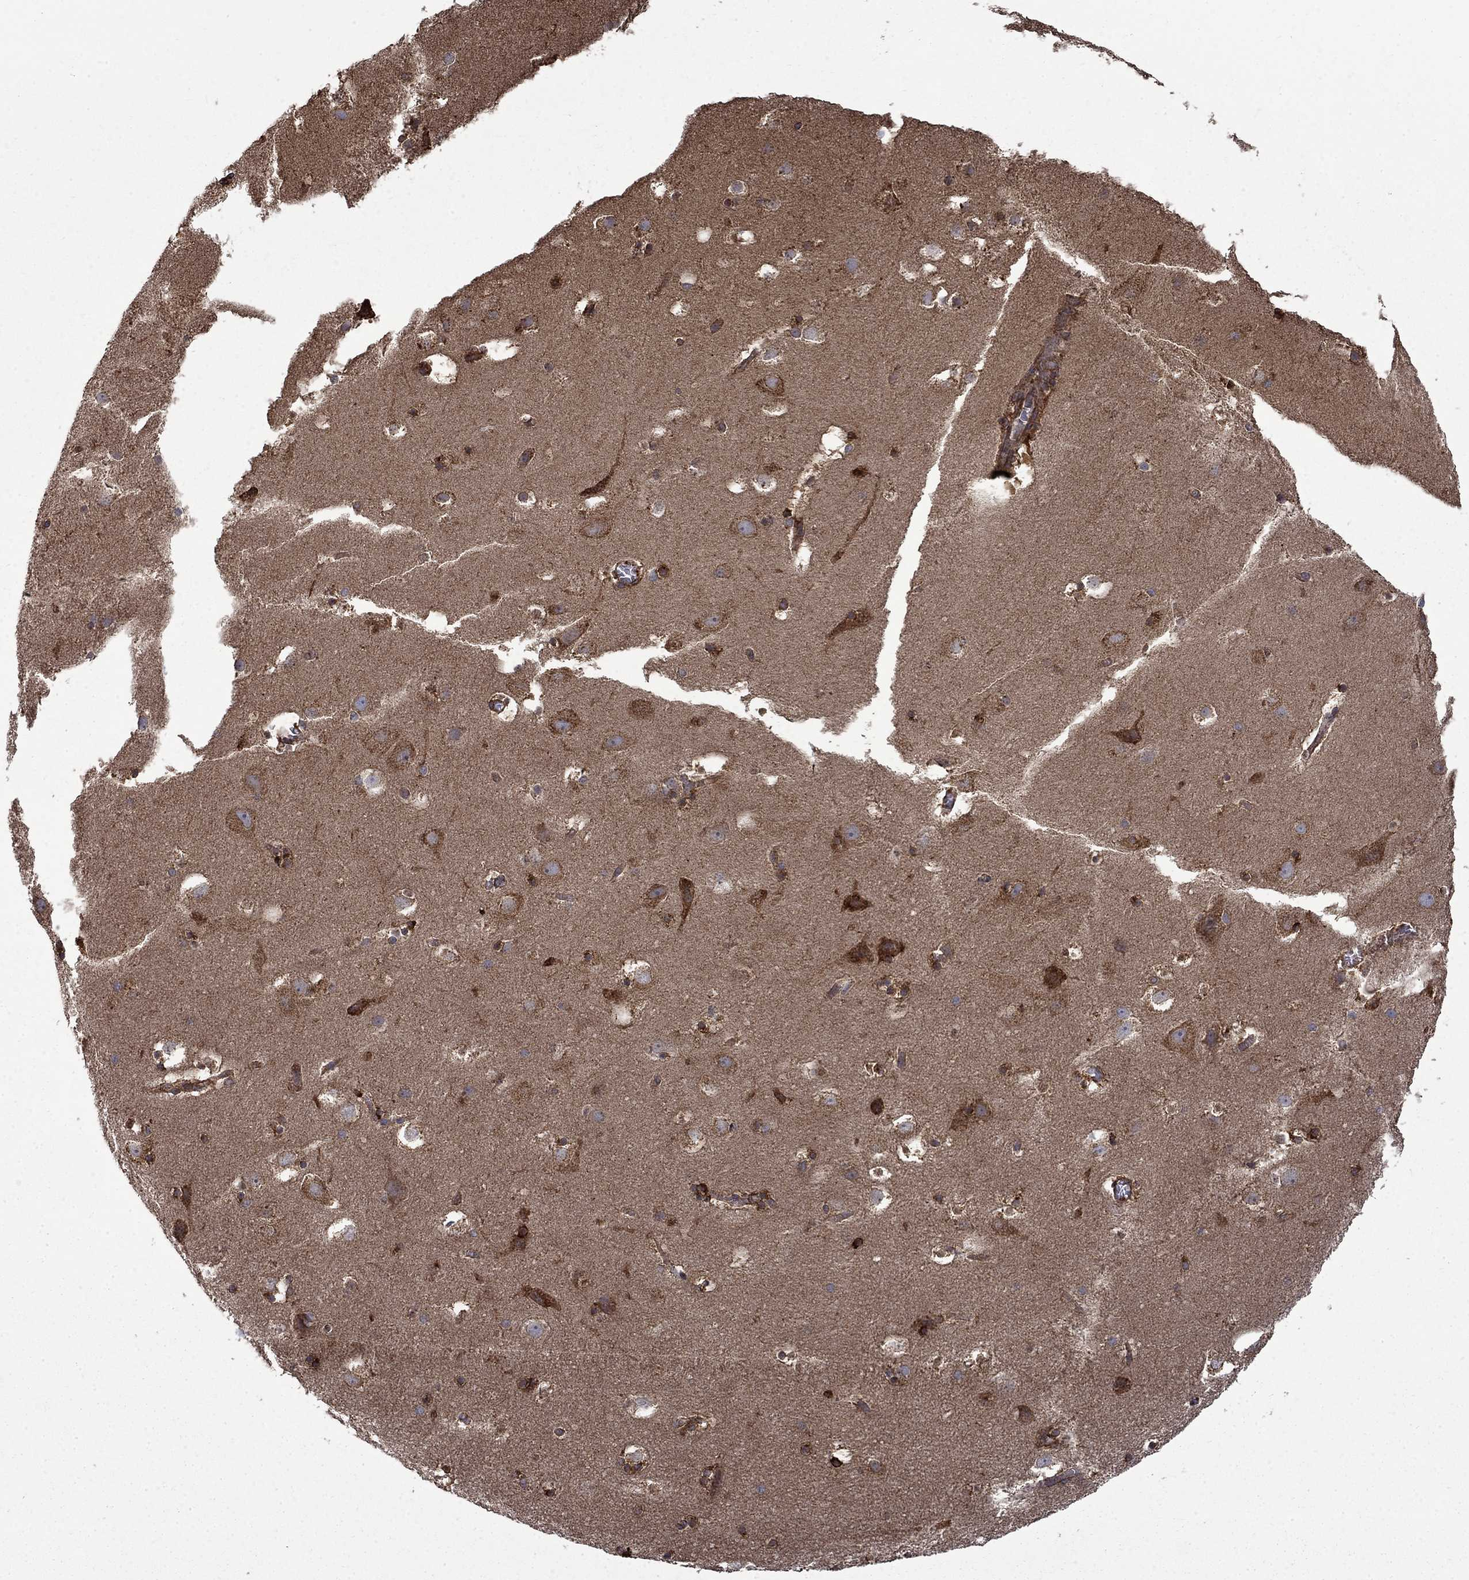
{"staining": {"intensity": "strong", "quantity": "25%-75%", "location": "cytoplasmic/membranous"}, "tissue": "hippocampus", "cell_type": "Glial cells", "image_type": "normal", "snomed": [{"axis": "morphology", "description": "Normal tissue, NOS"}, {"axis": "topography", "description": "Hippocampus"}], "caption": "Protein staining of normal hippocampus exhibits strong cytoplasmic/membranous expression in about 25%-75% of glial cells. (DAB IHC, brown staining for protein, blue staining for nuclei).", "gene": "CUTC", "patient": {"sex": "male", "age": 45}}